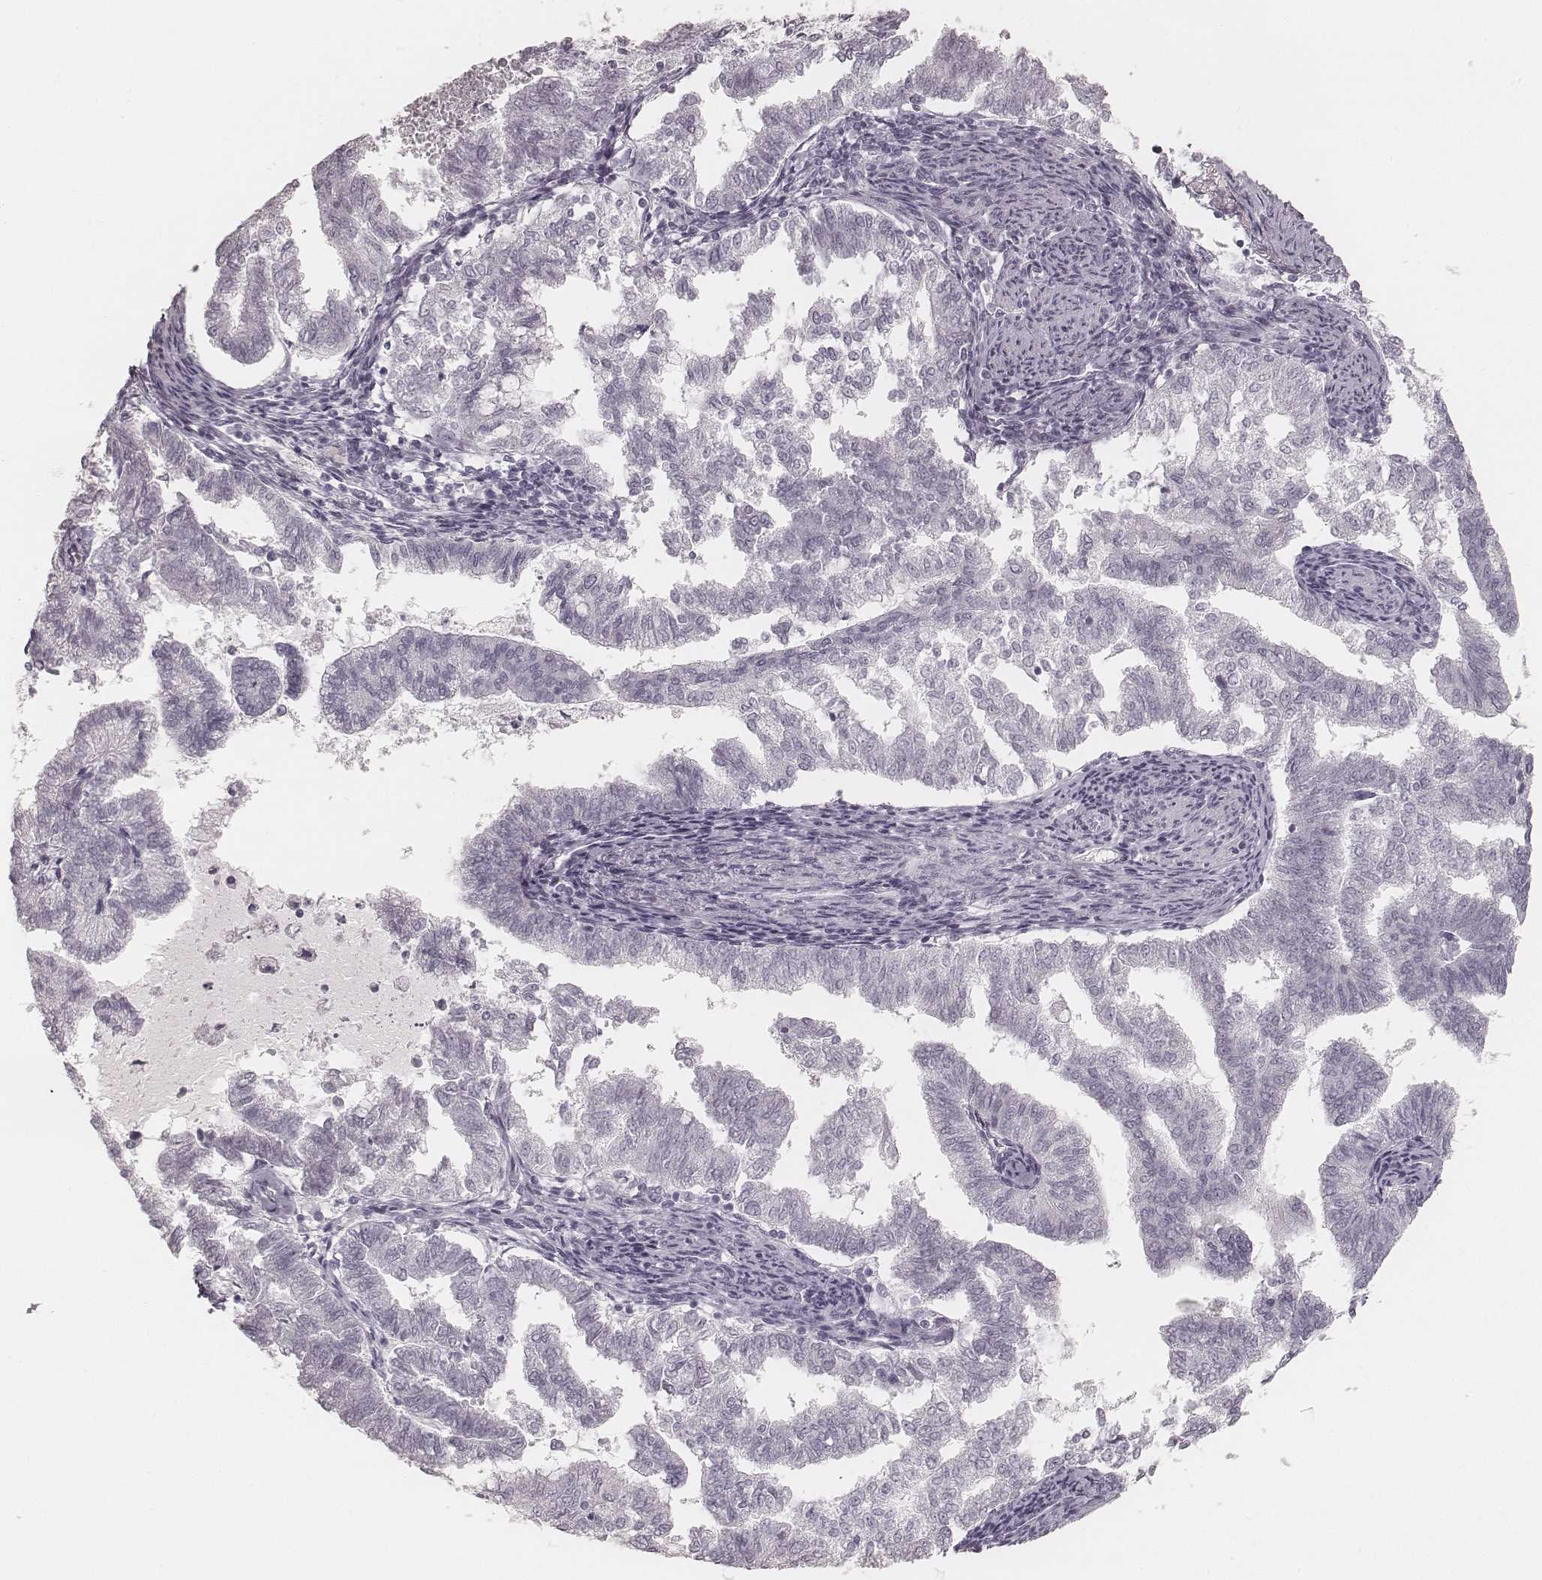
{"staining": {"intensity": "negative", "quantity": "none", "location": "none"}, "tissue": "endometrial cancer", "cell_type": "Tumor cells", "image_type": "cancer", "snomed": [{"axis": "morphology", "description": "Adenocarcinoma, NOS"}, {"axis": "topography", "description": "Endometrium"}], "caption": "This image is of endometrial adenocarcinoma stained with IHC to label a protein in brown with the nuclei are counter-stained blue. There is no positivity in tumor cells.", "gene": "KRT31", "patient": {"sex": "female", "age": 79}}